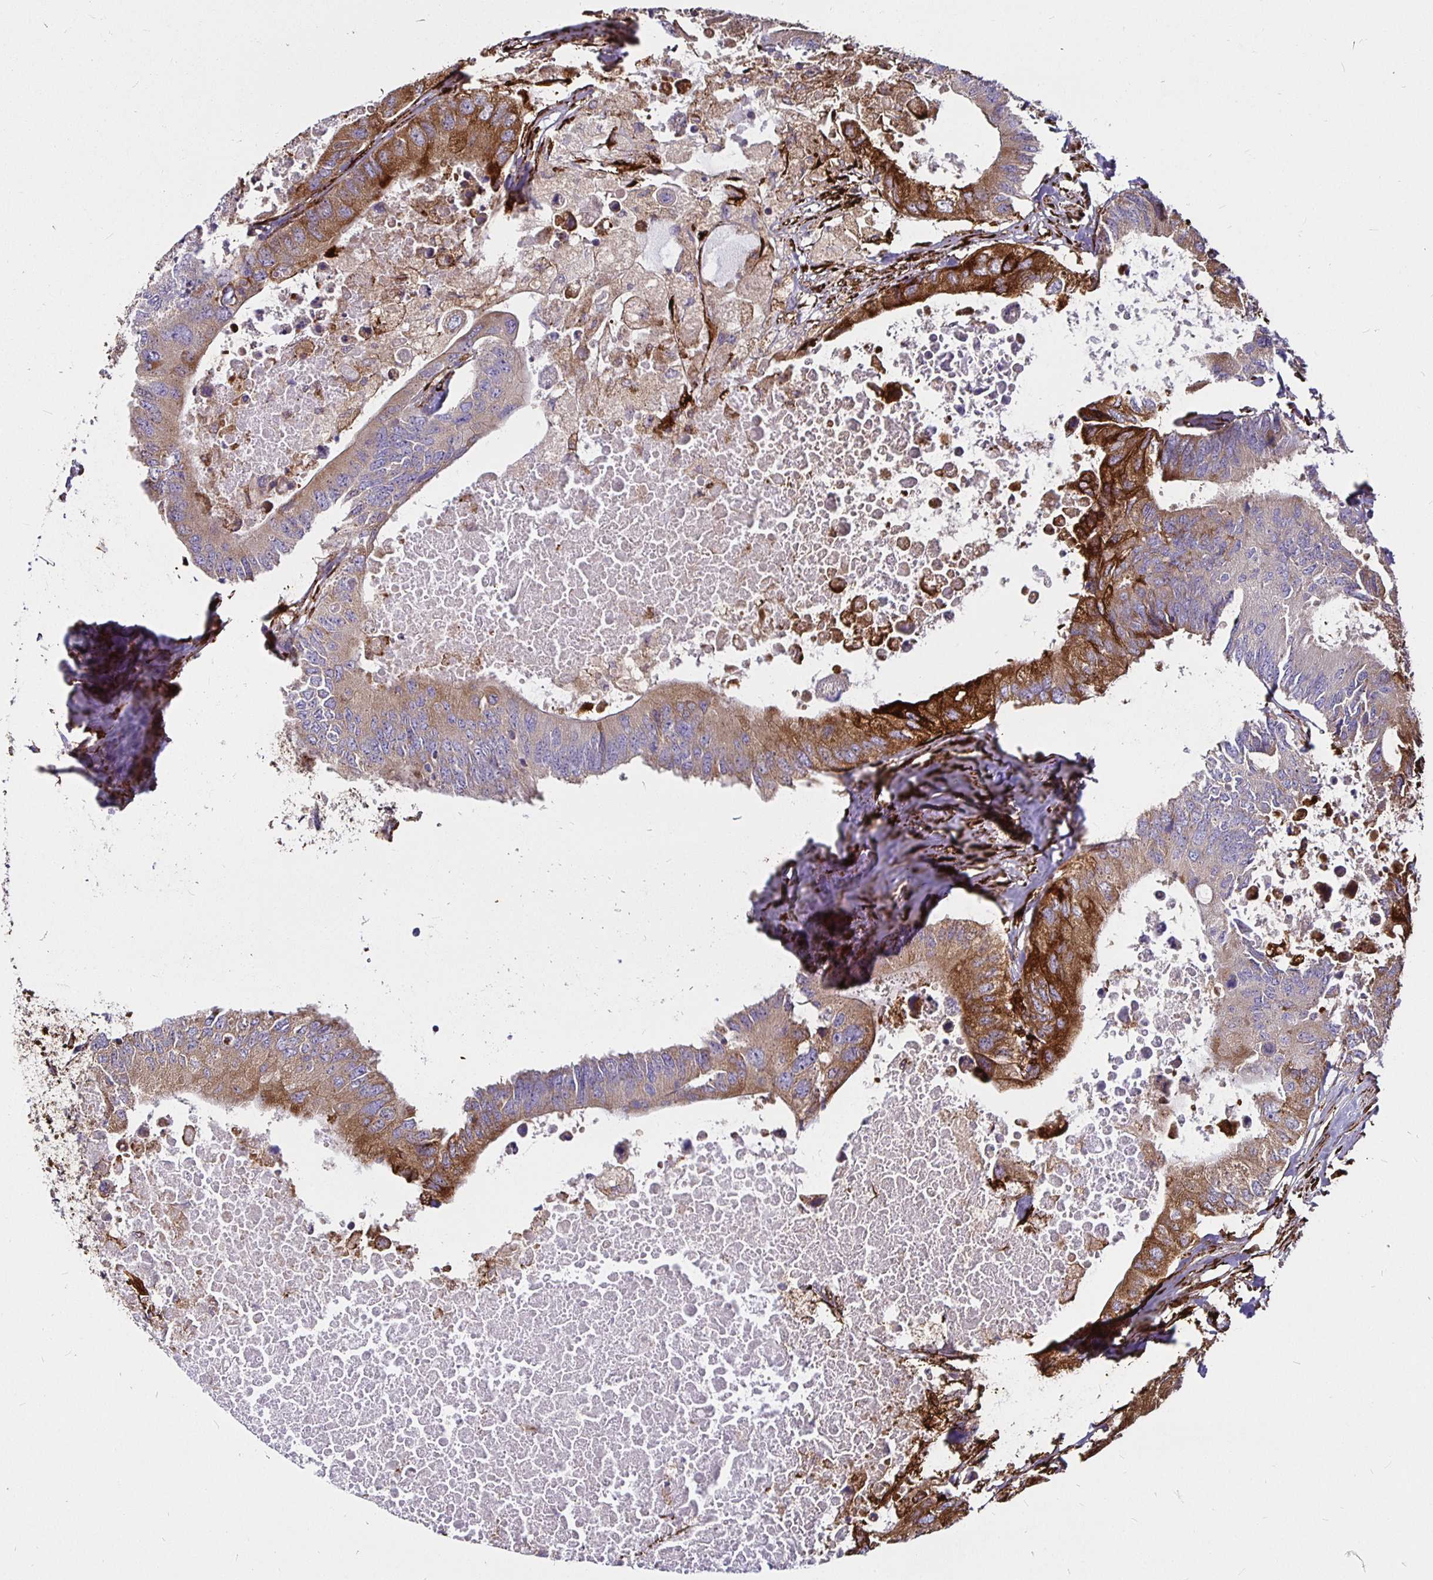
{"staining": {"intensity": "strong", "quantity": "25%-75%", "location": "cytoplasmic/membranous"}, "tissue": "colorectal cancer", "cell_type": "Tumor cells", "image_type": "cancer", "snomed": [{"axis": "morphology", "description": "Adenocarcinoma, NOS"}, {"axis": "topography", "description": "Colon"}], "caption": "Strong cytoplasmic/membranous staining for a protein is identified in about 25%-75% of tumor cells of colorectal cancer using immunohistochemistry.", "gene": "P4HA2", "patient": {"sex": "male", "age": 71}}